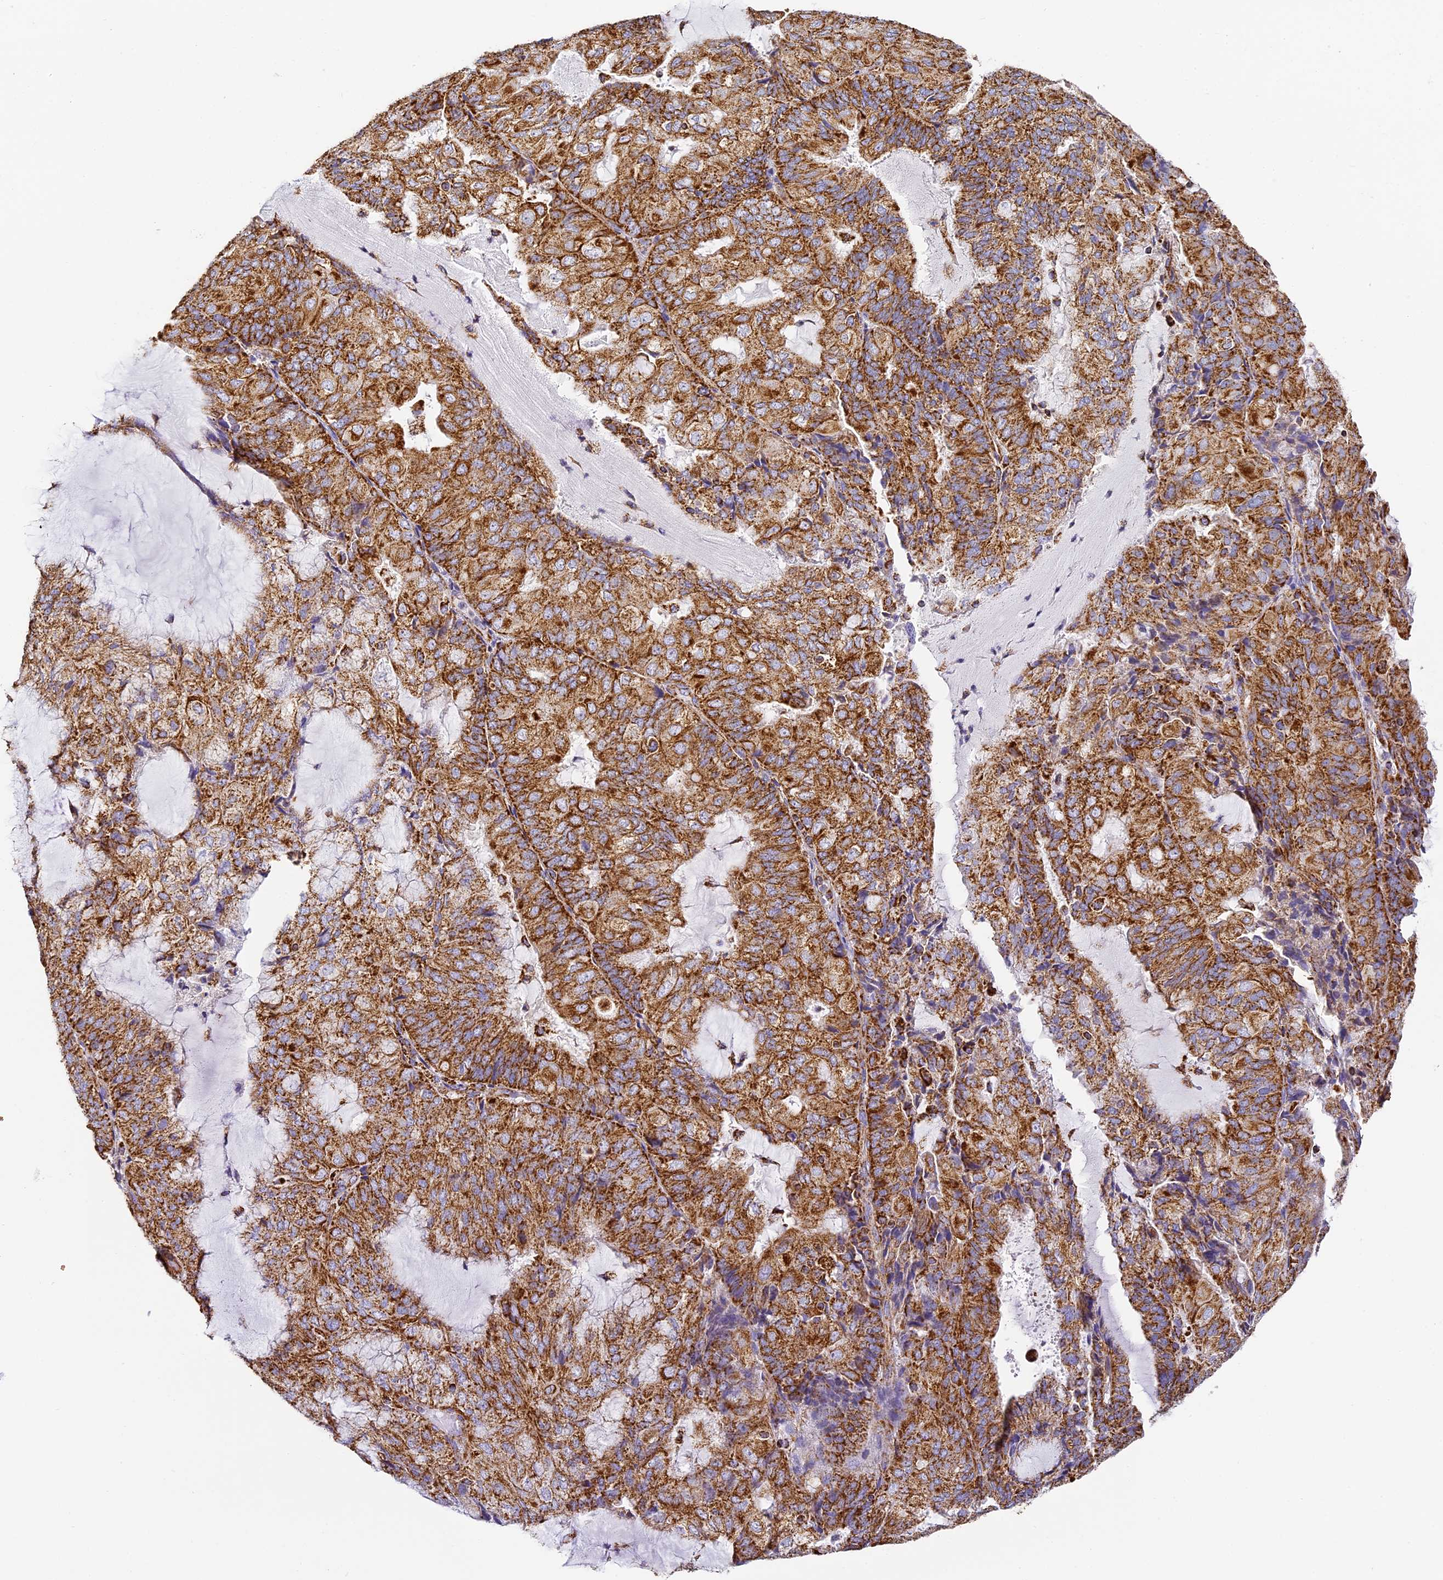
{"staining": {"intensity": "moderate", "quantity": ">75%", "location": "cytoplasmic/membranous"}, "tissue": "endometrial cancer", "cell_type": "Tumor cells", "image_type": "cancer", "snomed": [{"axis": "morphology", "description": "Adenocarcinoma, NOS"}, {"axis": "topography", "description": "Endometrium"}], "caption": "Immunohistochemical staining of human endometrial adenocarcinoma reveals medium levels of moderate cytoplasmic/membranous staining in approximately >75% of tumor cells.", "gene": "STK17A", "patient": {"sex": "female", "age": 81}}